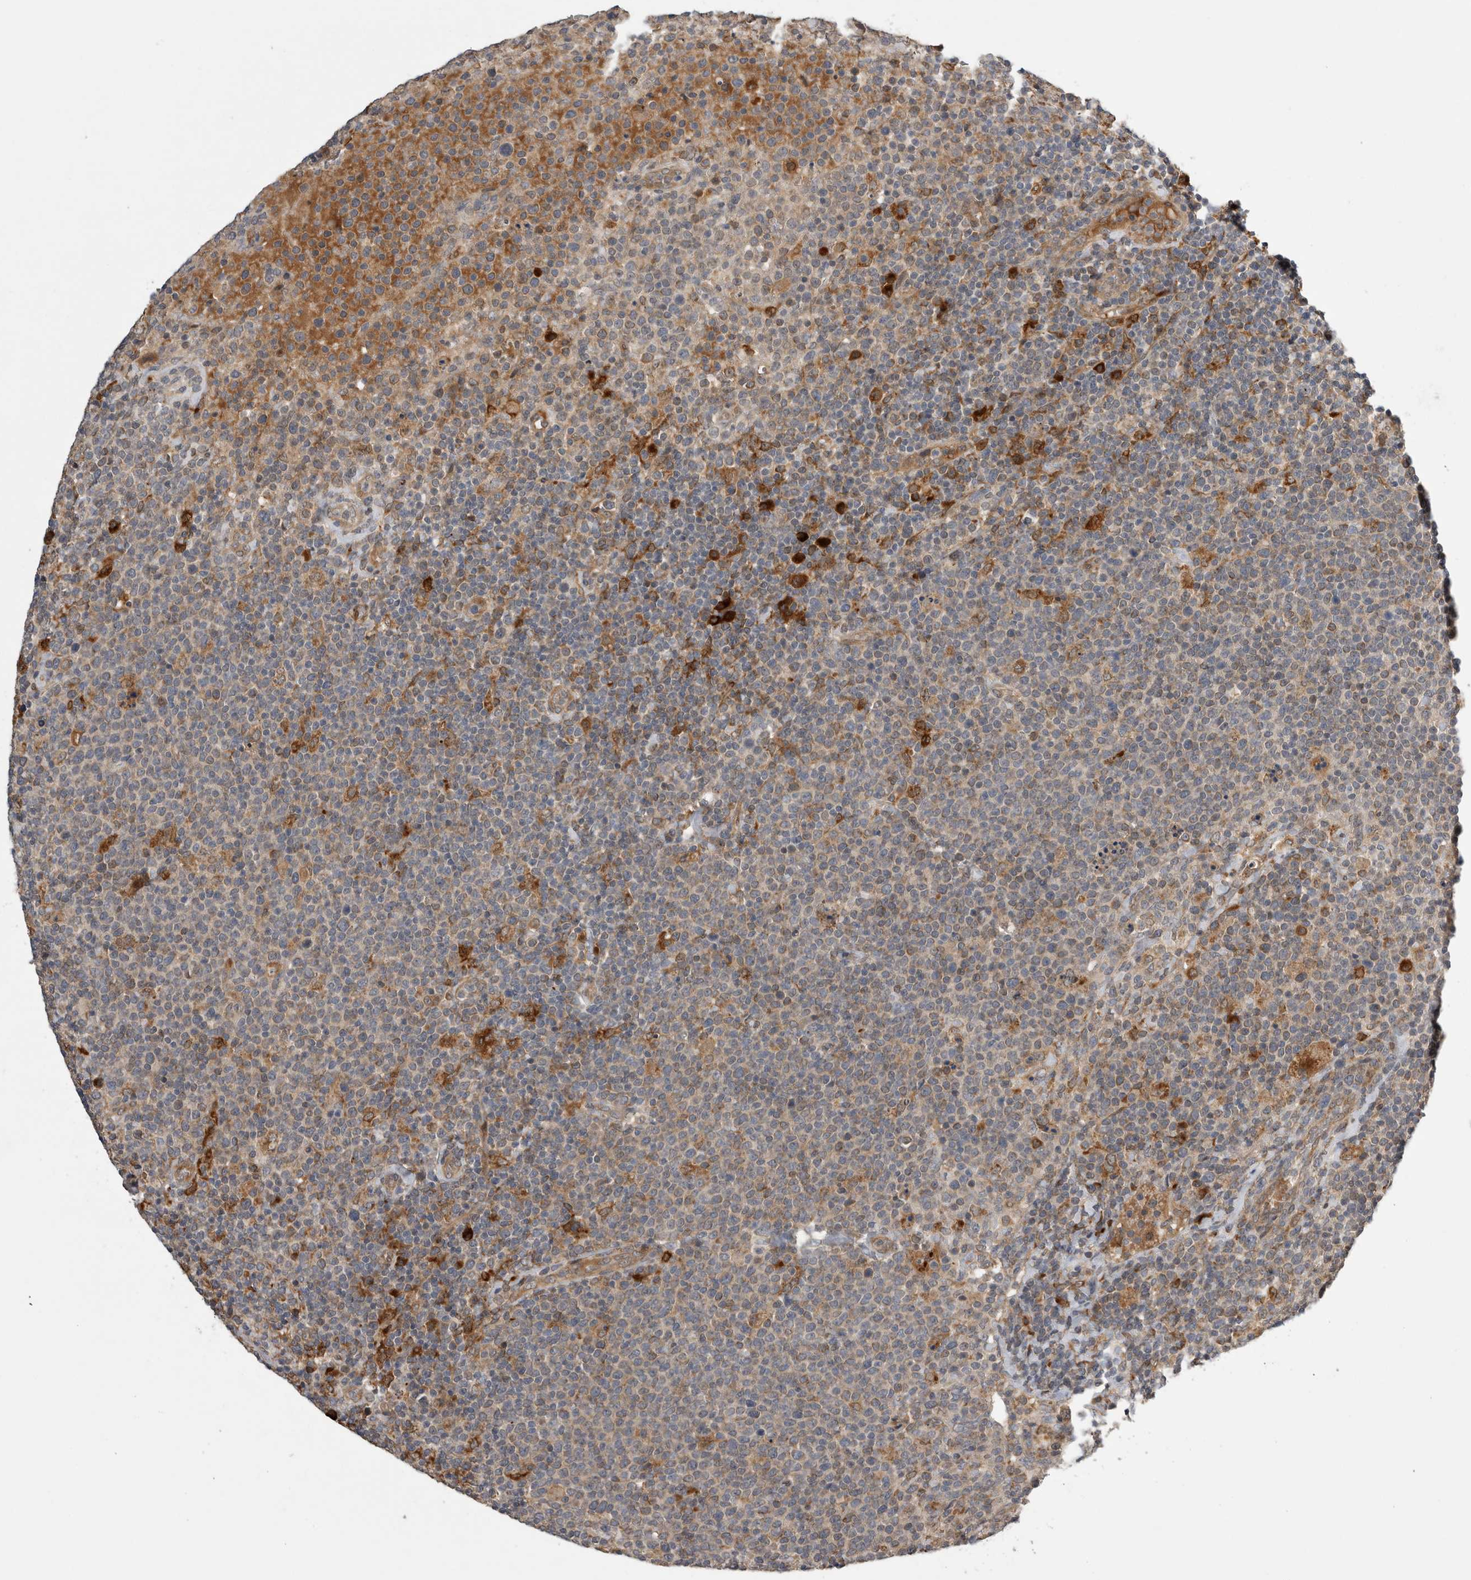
{"staining": {"intensity": "moderate", "quantity": "25%-75%", "location": "cytoplasmic/membranous,nuclear"}, "tissue": "lymphoma", "cell_type": "Tumor cells", "image_type": "cancer", "snomed": [{"axis": "morphology", "description": "Malignant lymphoma, non-Hodgkin's type, High grade"}, {"axis": "topography", "description": "Lymph node"}], "caption": "Immunohistochemical staining of human malignant lymphoma, non-Hodgkin's type (high-grade) reveals medium levels of moderate cytoplasmic/membranous and nuclear protein positivity in about 25%-75% of tumor cells. (Brightfield microscopy of DAB IHC at high magnification).", "gene": "APOL2", "patient": {"sex": "male", "age": 61}}